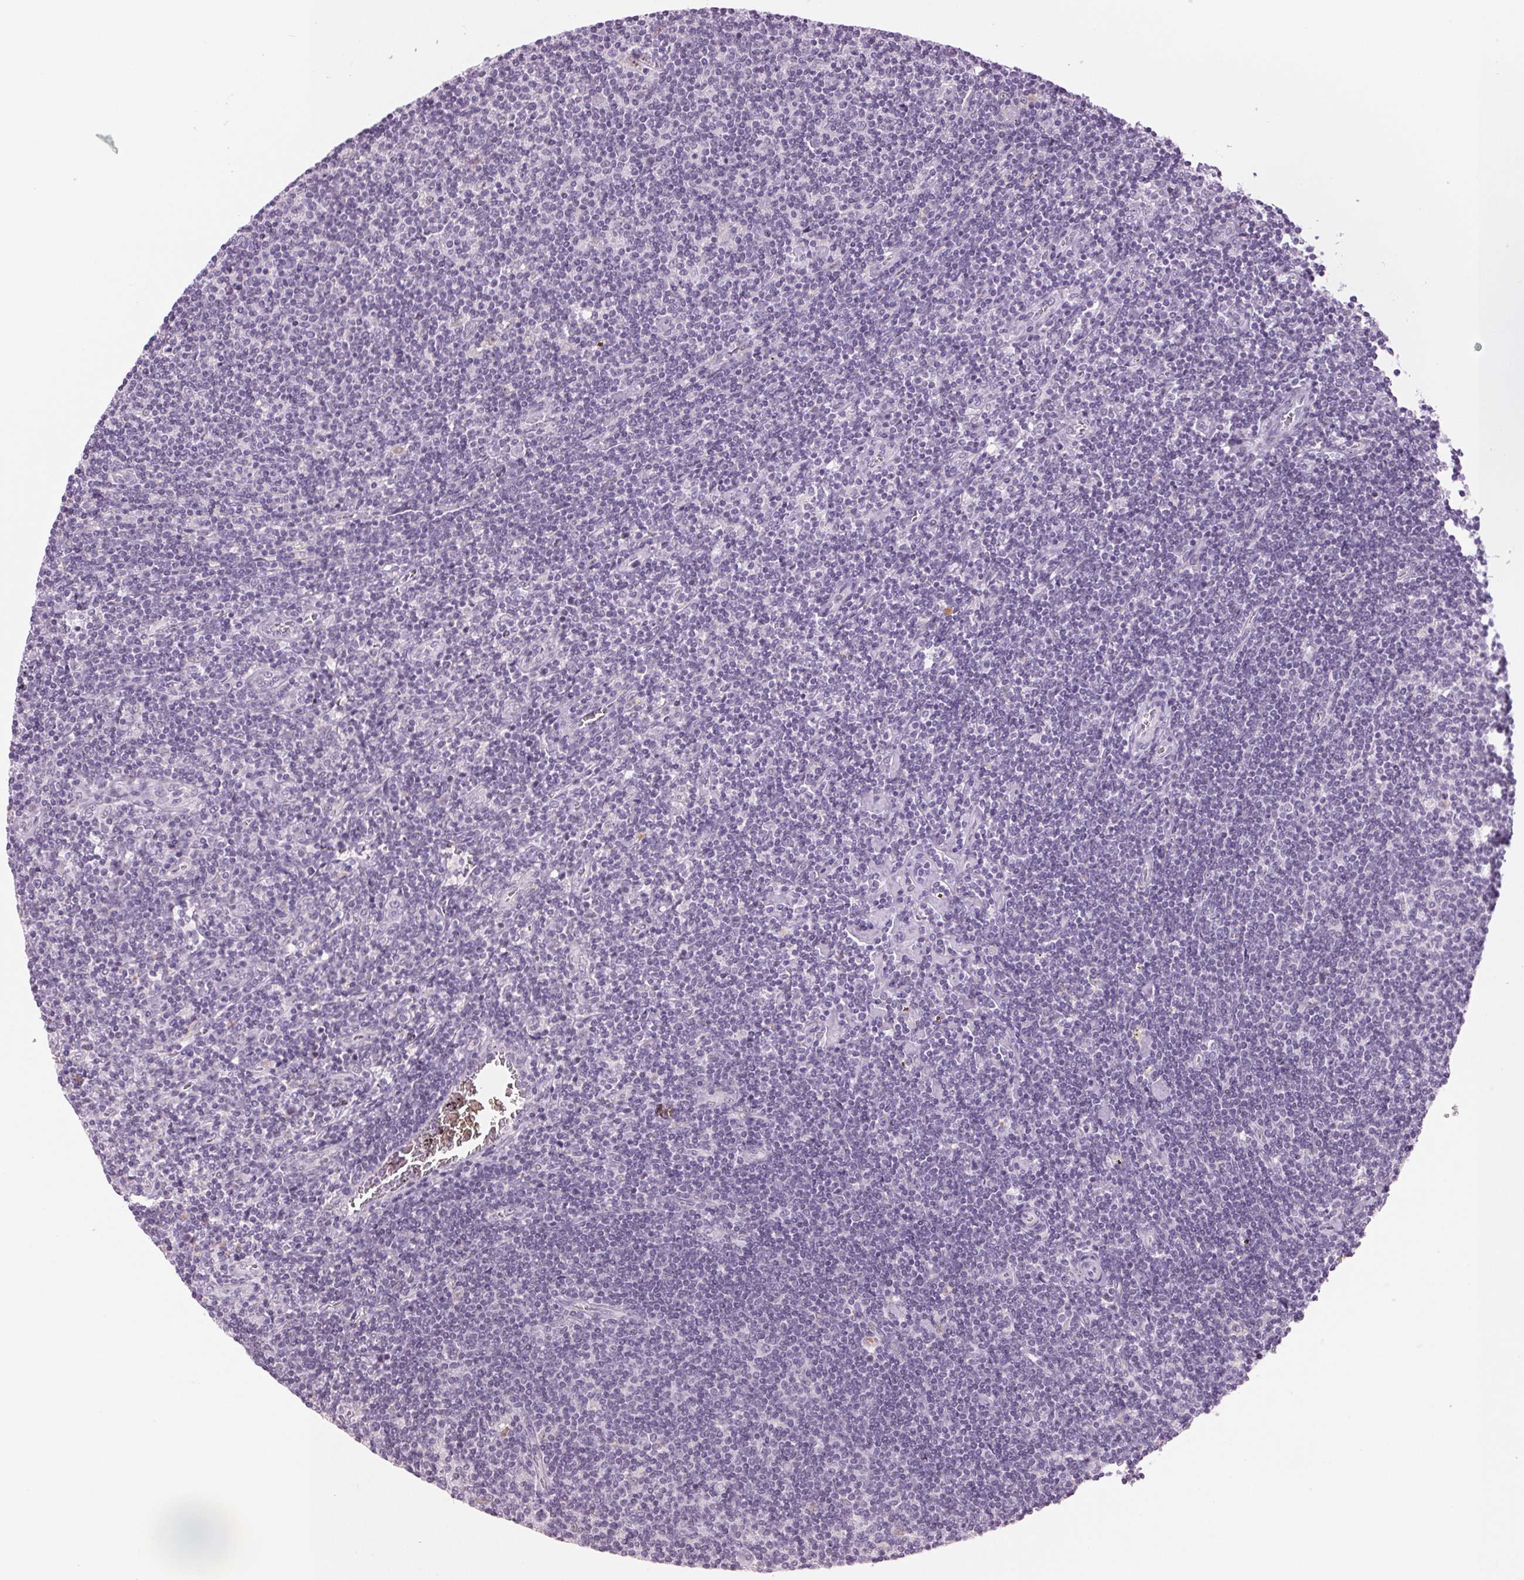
{"staining": {"intensity": "negative", "quantity": "none", "location": "none"}, "tissue": "lymphoma", "cell_type": "Tumor cells", "image_type": "cancer", "snomed": [{"axis": "morphology", "description": "Hodgkin's disease, NOS"}, {"axis": "topography", "description": "Lymph node"}], "caption": "Hodgkin's disease was stained to show a protein in brown. There is no significant positivity in tumor cells.", "gene": "MPO", "patient": {"sex": "male", "age": 40}}